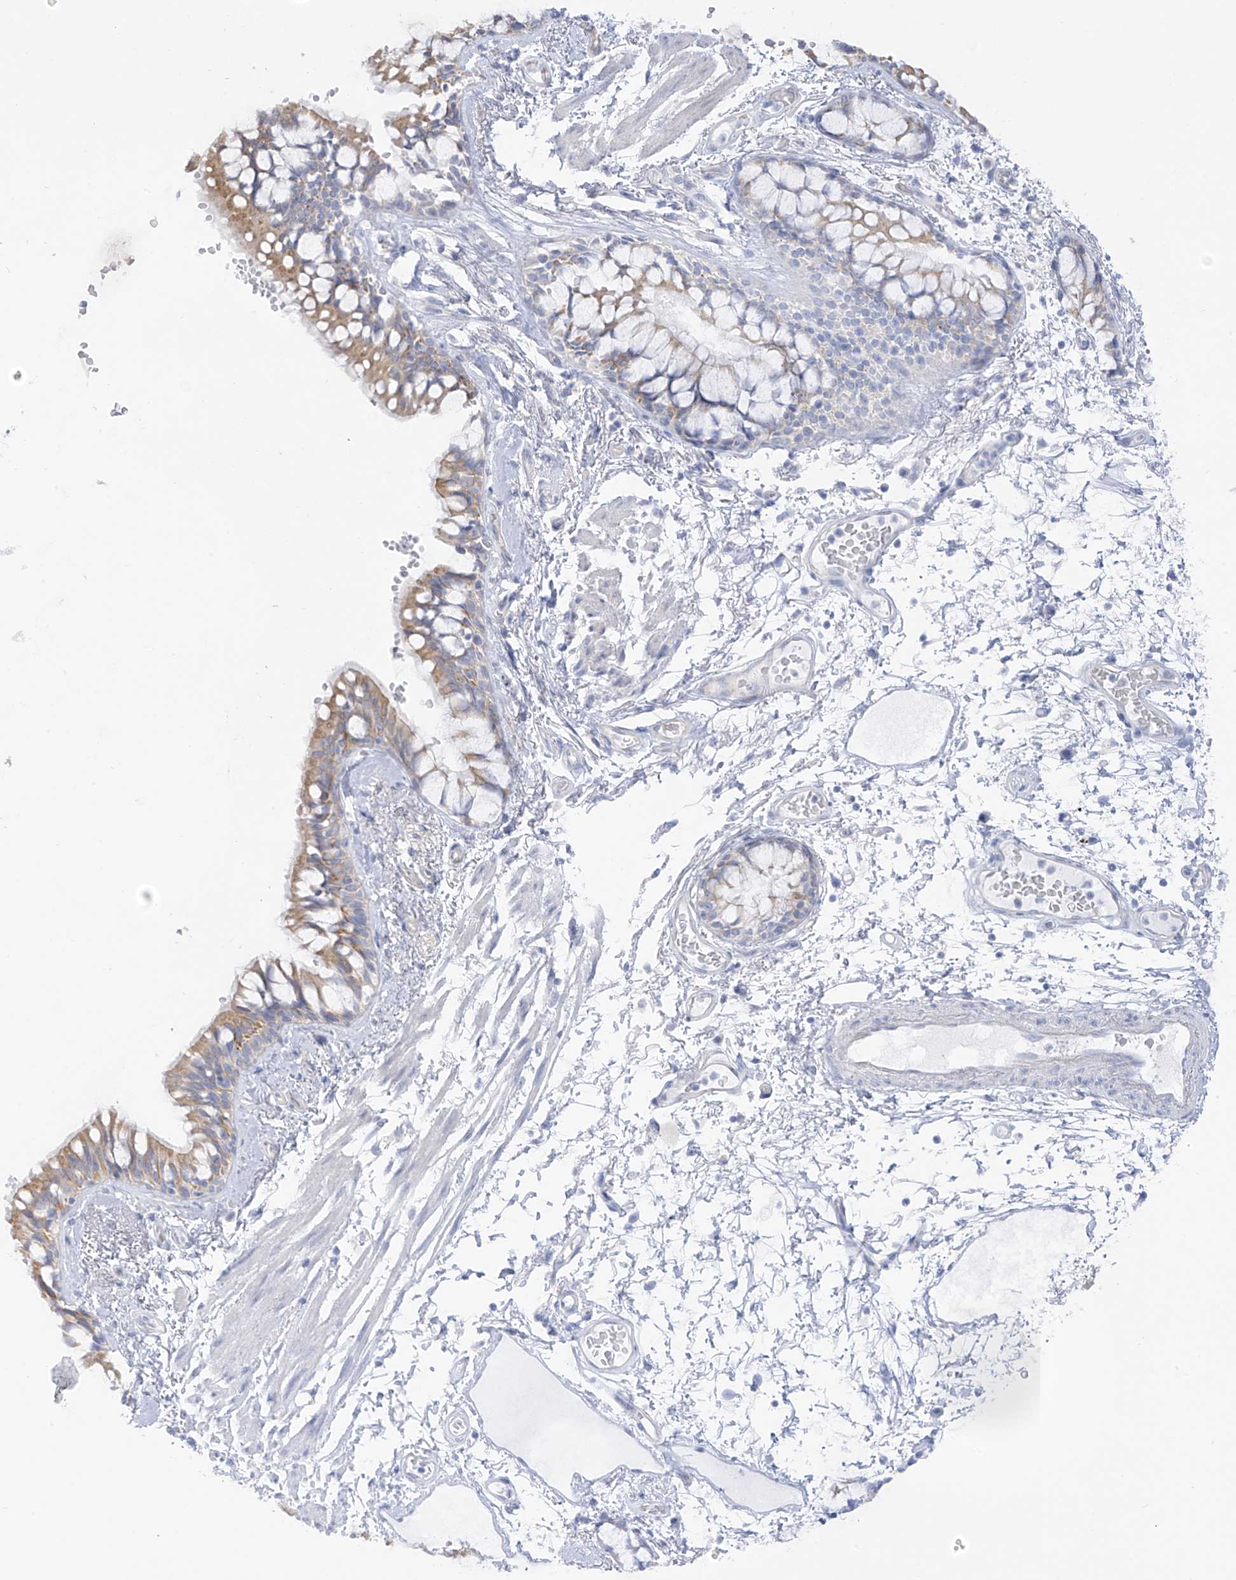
{"staining": {"intensity": "moderate", "quantity": ">75%", "location": "cytoplasmic/membranous"}, "tissue": "bronchus", "cell_type": "Respiratory epithelial cells", "image_type": "normal", "snomed": [{"axis": "morphology", "description": "Normal tissue, NOS"}, {"axis": "topography", "description": "Cartilage tissue"}, {"axis": "topography", "description": "Bronchus"}], "caption": "Immunohistochemical staining of benign bronchus shows medium levels of moderate cytoplasmic/membranous expression in about >75% of respiratory epithelial cells.", "gene": "EIPR1", "patient": {"sex": "female", "age": 73}}